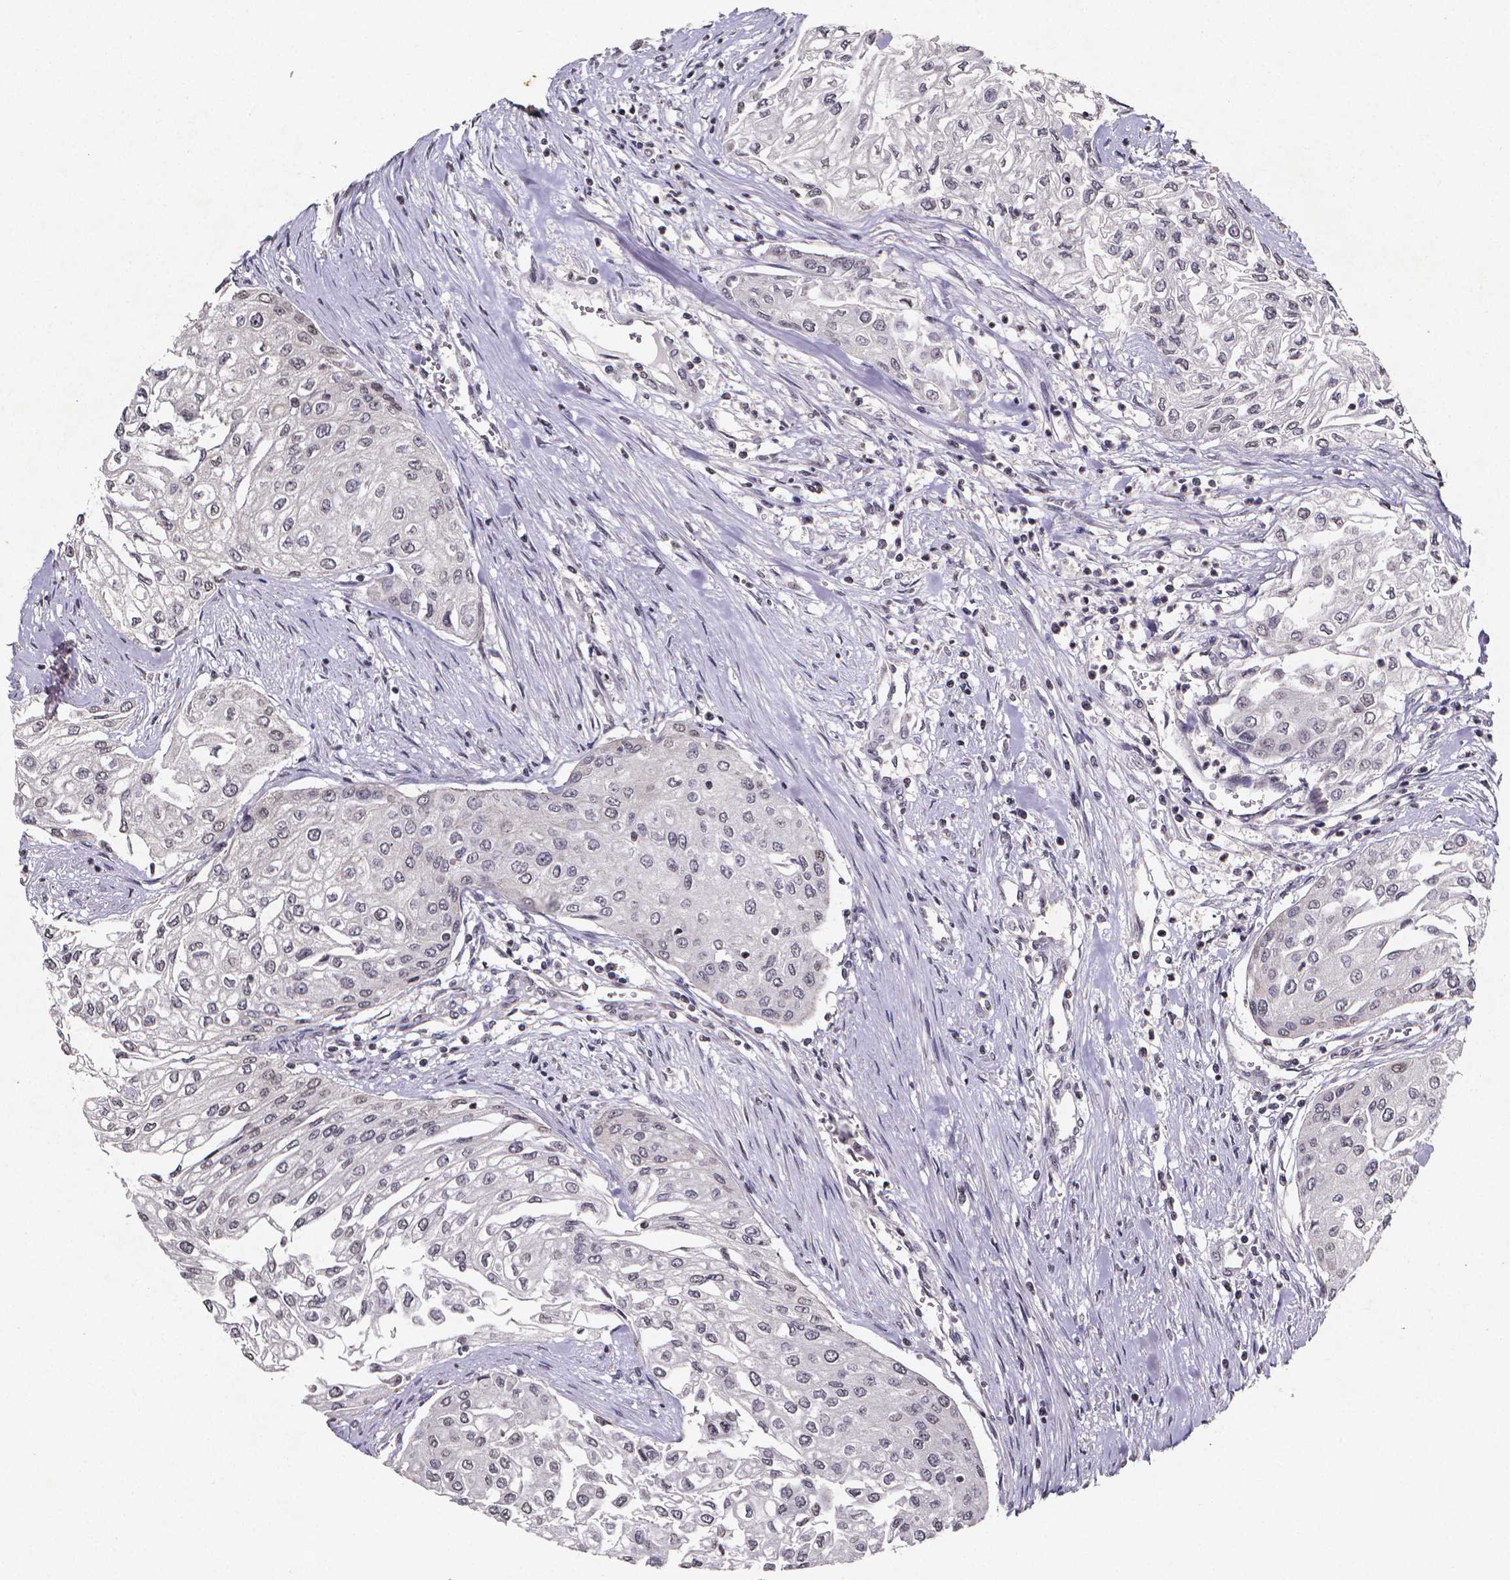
{"staining": {"intensity": "negative", "quantity": "none", "location": "none"}, "tissue": "urothelial cancer", "cell_type": "Tumor cells", "image_type": "cancer", "snomed": [{"axis": "morphology", "description": "Urothelial carcinoma, High grade"}, {"axis": "topography", "description": "Urinary bladder"}], "caption": "The micrograph demonstrates no significant staining in tumor cells of urothelial carcinoma (high-grade).", "gene": "TP73", "patient": {"sex": "male", "age": 62}}